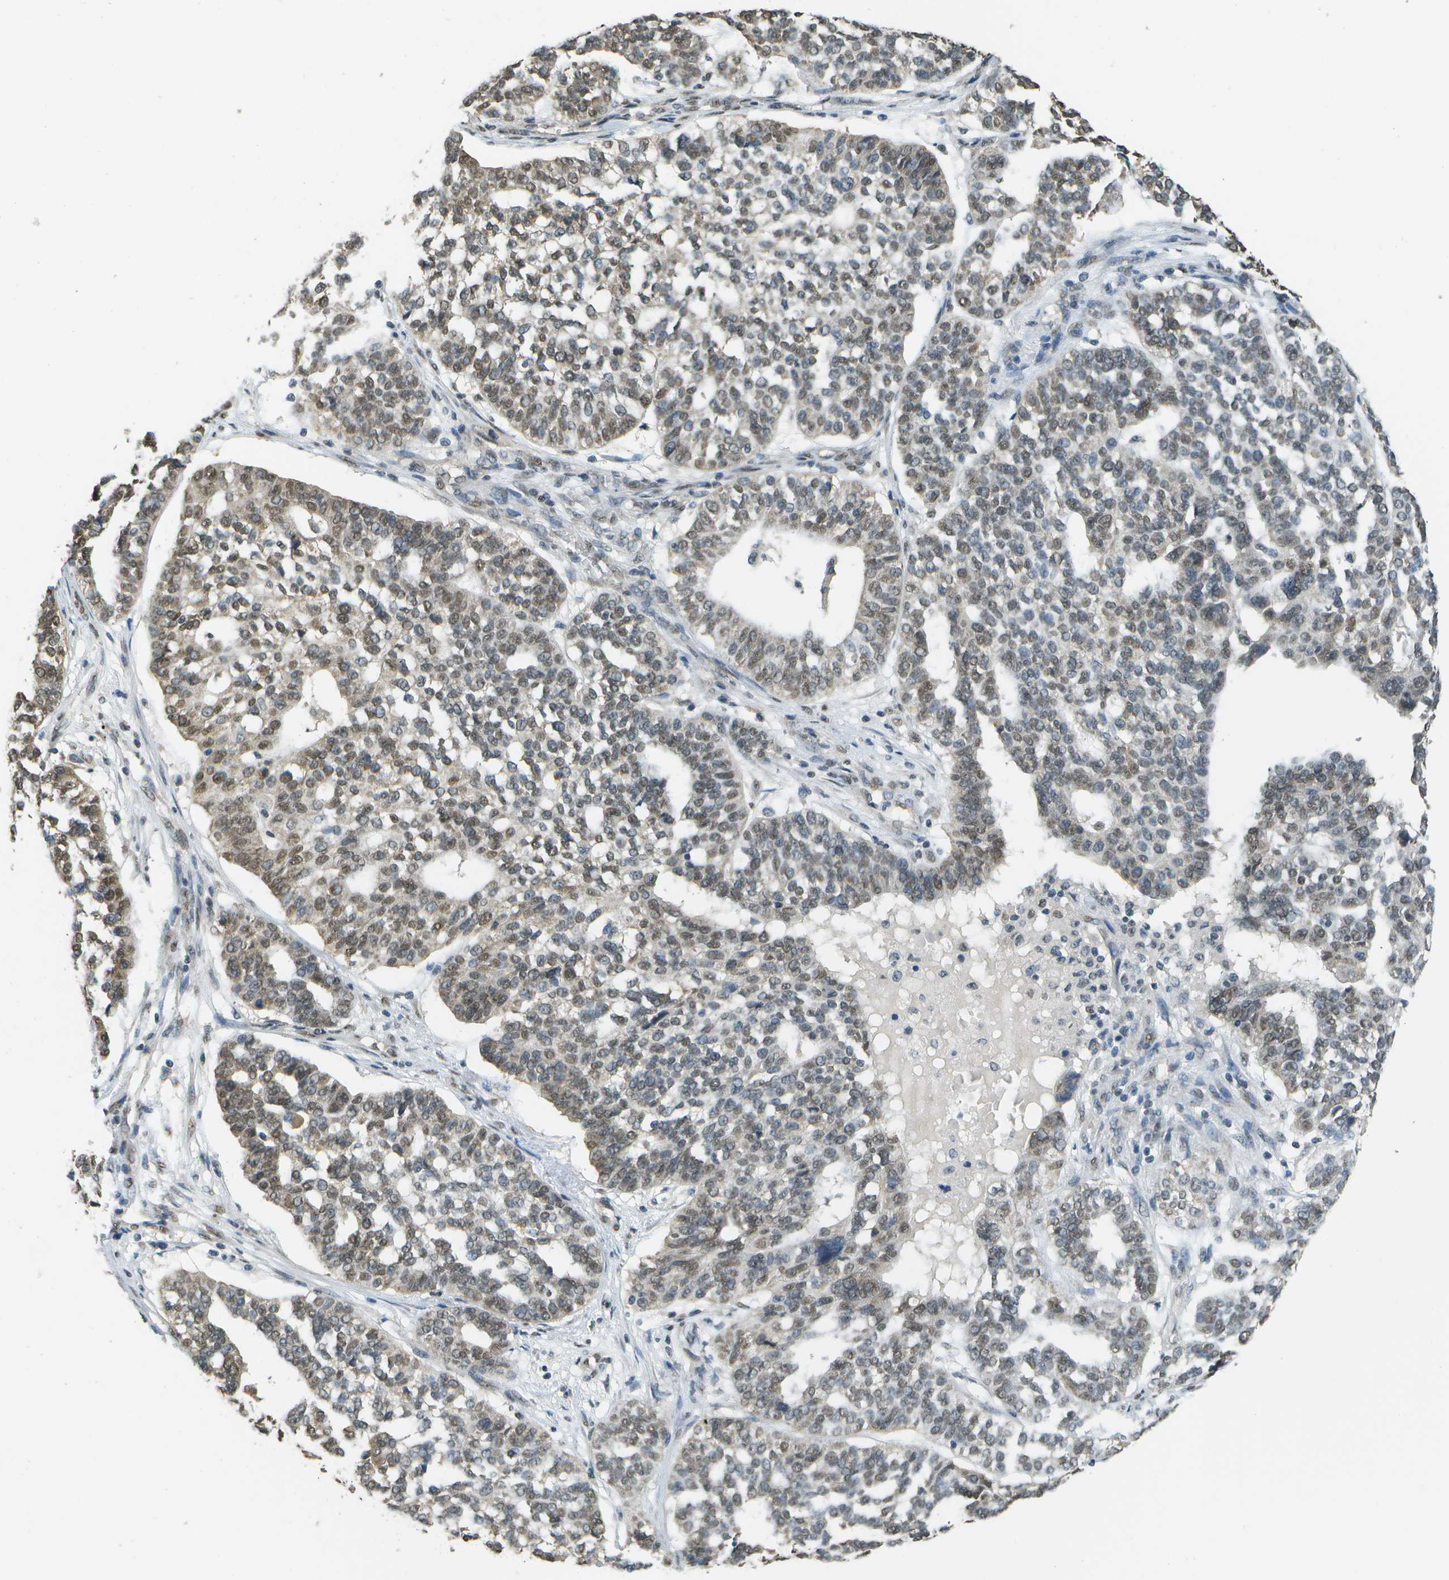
{"staining": {"intensity": "weak", "quantity": ">75%", "location": "cytoplasmic/membranous,nuclear"}, "tissue": "ovarian cancer", "cell_type": "Tumor cells", "image_type": "cancer", "snomed": [{"axis": "morphology", "description": "Cystadenocarcinoma, serous, NOS"}, {"axis": "topography", "description": "Ovary"}], "caption": "This photomicrograph displays serous cystadenocarcinoma (ovarian) stained with immunohistochemistry to label a protein in brown. The cytoplasmic/membranous and nuclear of tumor cells show weak positivity for the protein. Nuclei are counter-stained blue.", "gene": "ABL2", "patient": {"sex": "female", "age": 59}}